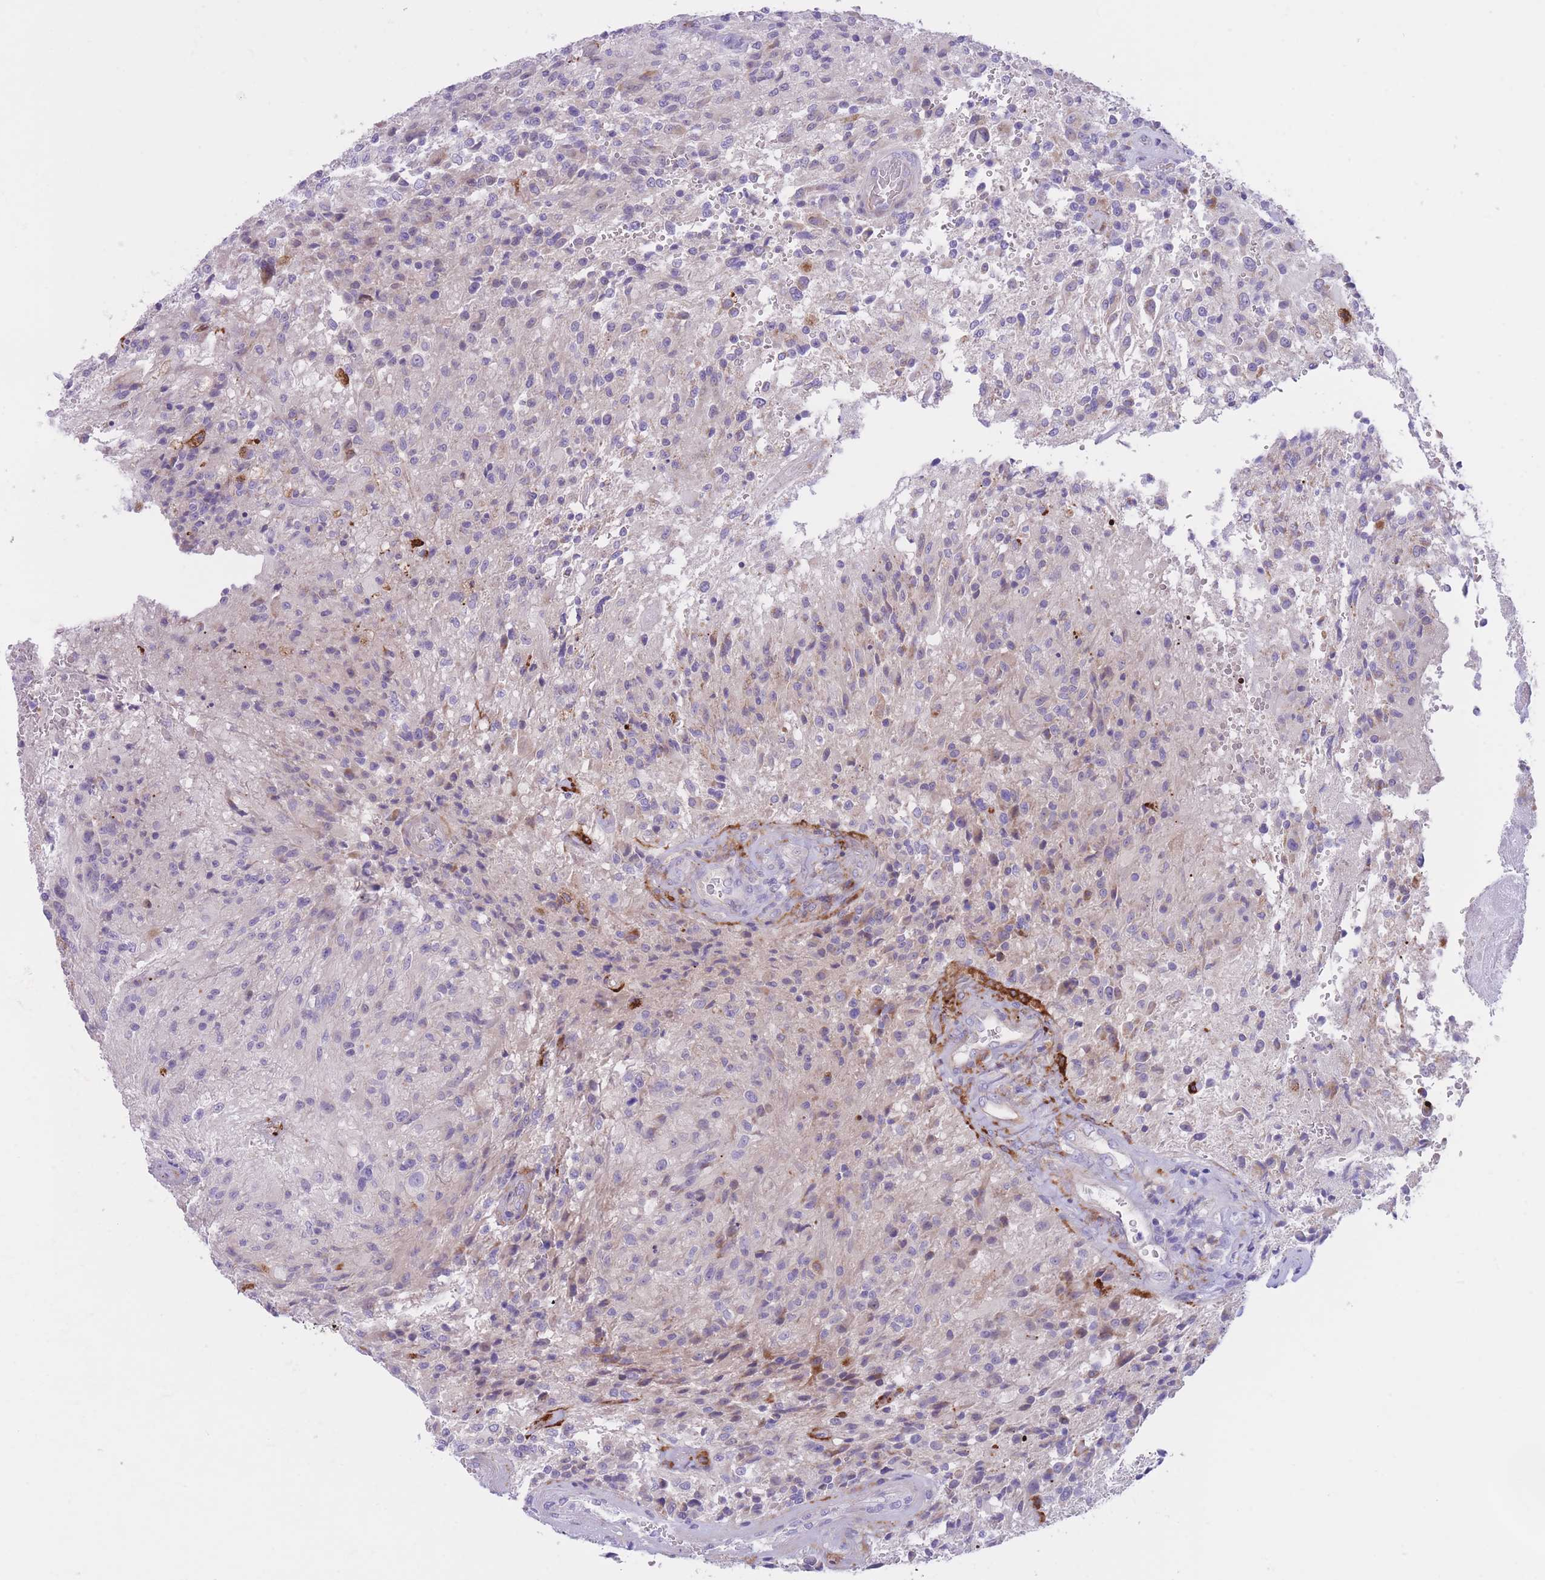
{"staining": {"intensity": "negative", "quantity": "none", "location": "none"}, "tissue": "glioma", "cell_type": "Tumor cells", "image_type": "cancer", "snomed": [{"axis": "morphology", "description": "Normal tissue, NOS"}, {"axis": "morphology", "description": "Glioma, malignant, High grade"}, {"axis": "topography", "description": "Cerebral cortex"}], "caption": "Protein analysis of glioma demonstrates no significant expression in tumor cells.", "gene": "QTRT1", "patient": {"sex": "male", "age": 56}}